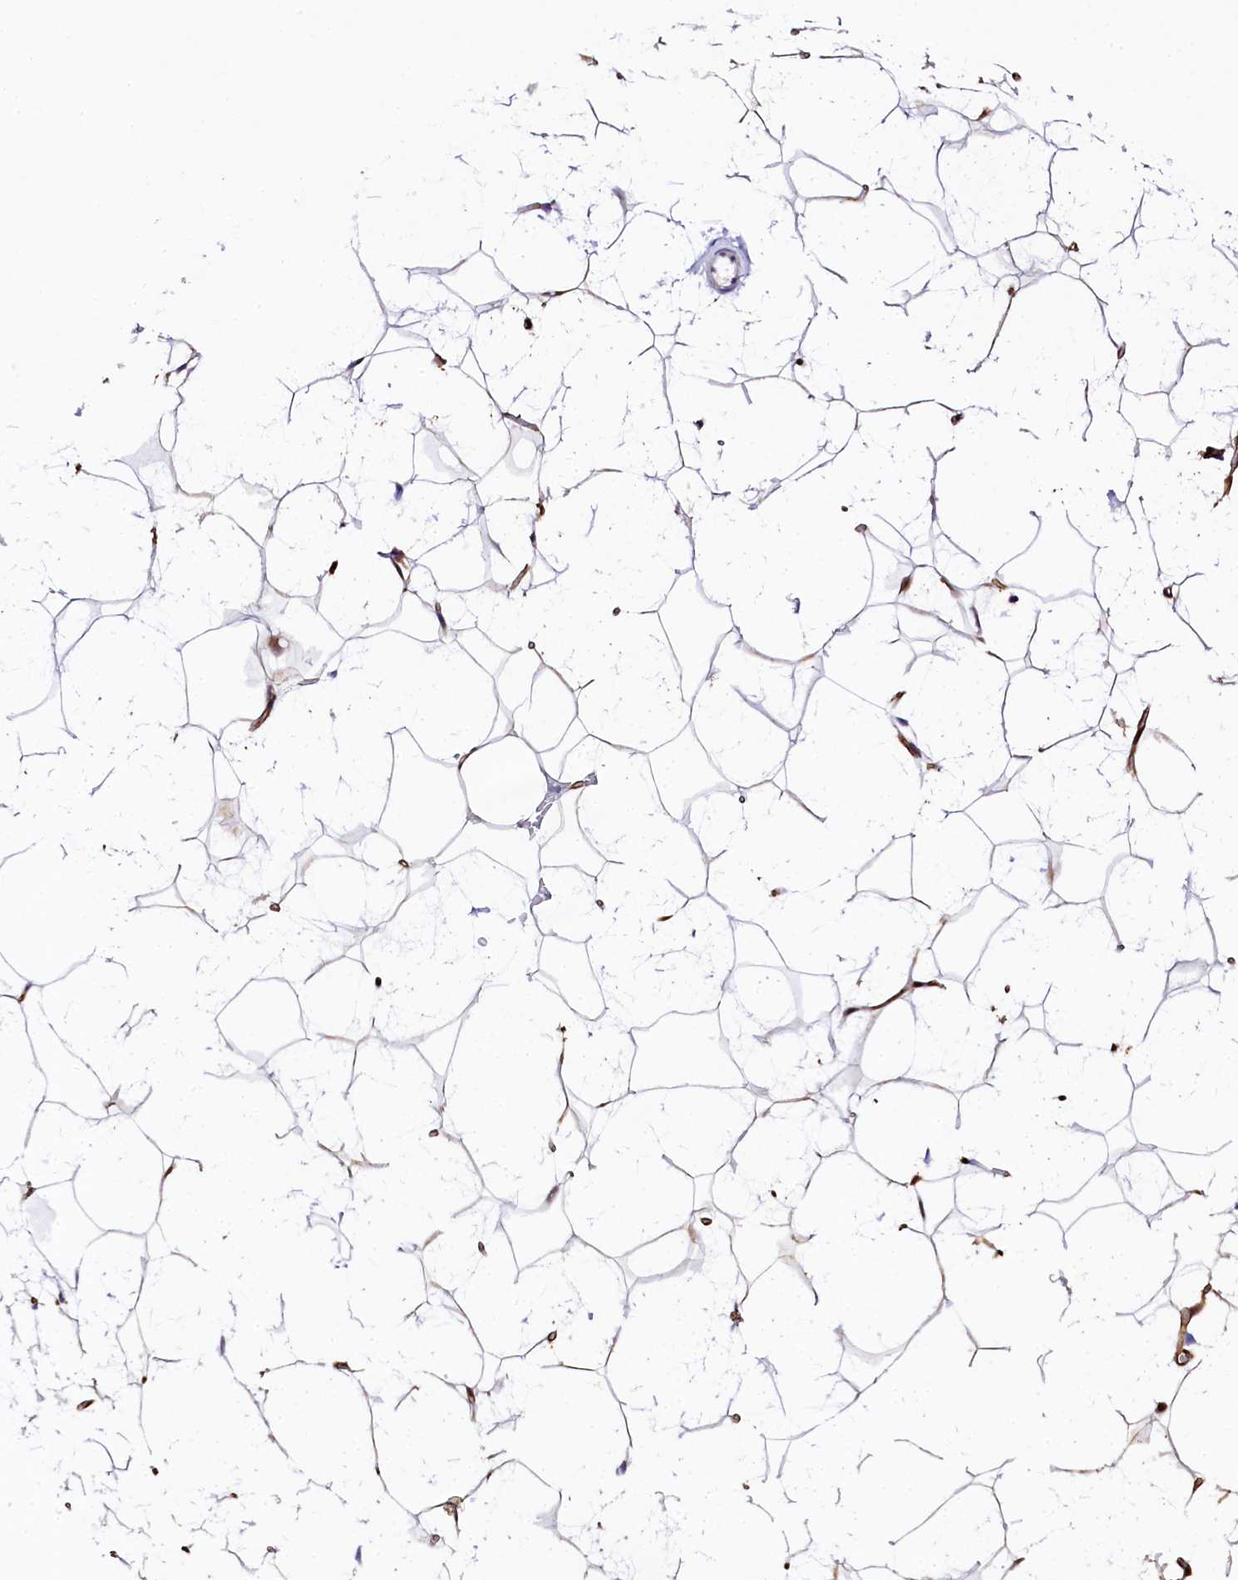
{"staining": {"intensity": "negative", "quantity": "none", "location": "none"}, "tissue": "adipose tissue", "cell_type": "Adipocytes", "image_type": "normal", "snomed": [{"axis": "morphology", "description": "Normal tissue, NOS"}, {"axis": "topography", "description": "Breast"}], "caption": "Micrograph shows no significant protein expression in adipocytes of unremarkable adipose tissue.", "gene": "NAA16", "patient": {"sex": "female", "age": 26}}